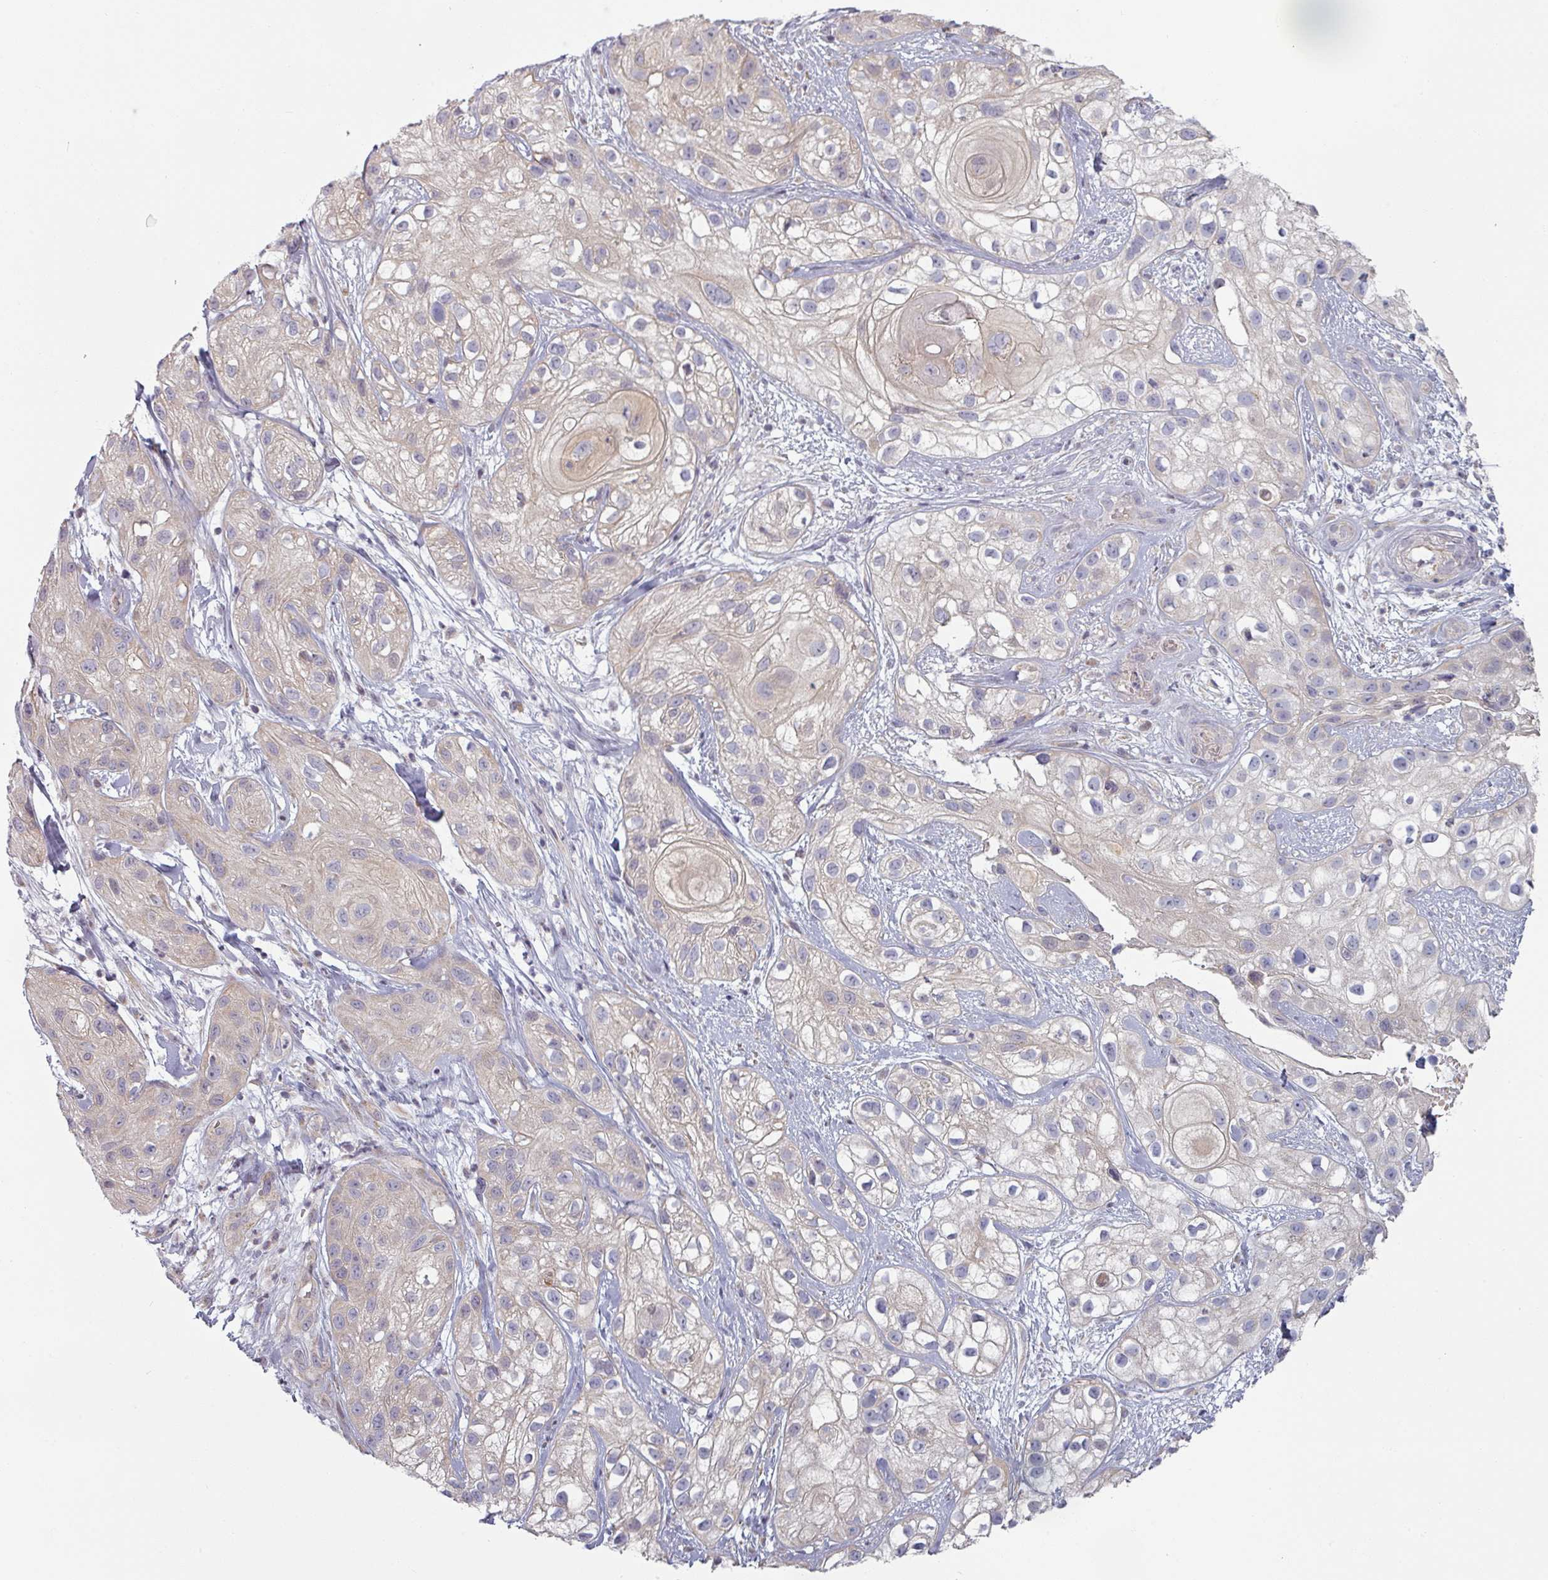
{"staining": {"intensity": "weak", "quantity": "<25%", "location": "cytoplasmic/membranous"}, "tissue": "skin cancer", "cell_type": "Tumor cells", "image_type": "cancer", "snomed": [{"axis": "morphology", "description": "Squamous cell carcinoma, NOS"}, {"axis": "topography", "description": "Skin"}], "caption": "The image displays no staining of tumor cells in squamous cell carcinoma (skin). (DAB (3,3'-diaminobenzidine) IHC with hematoxylin counter stain).", "gene": "PLEKHJ1", "patient": {"sex": "male", "age": 82}}